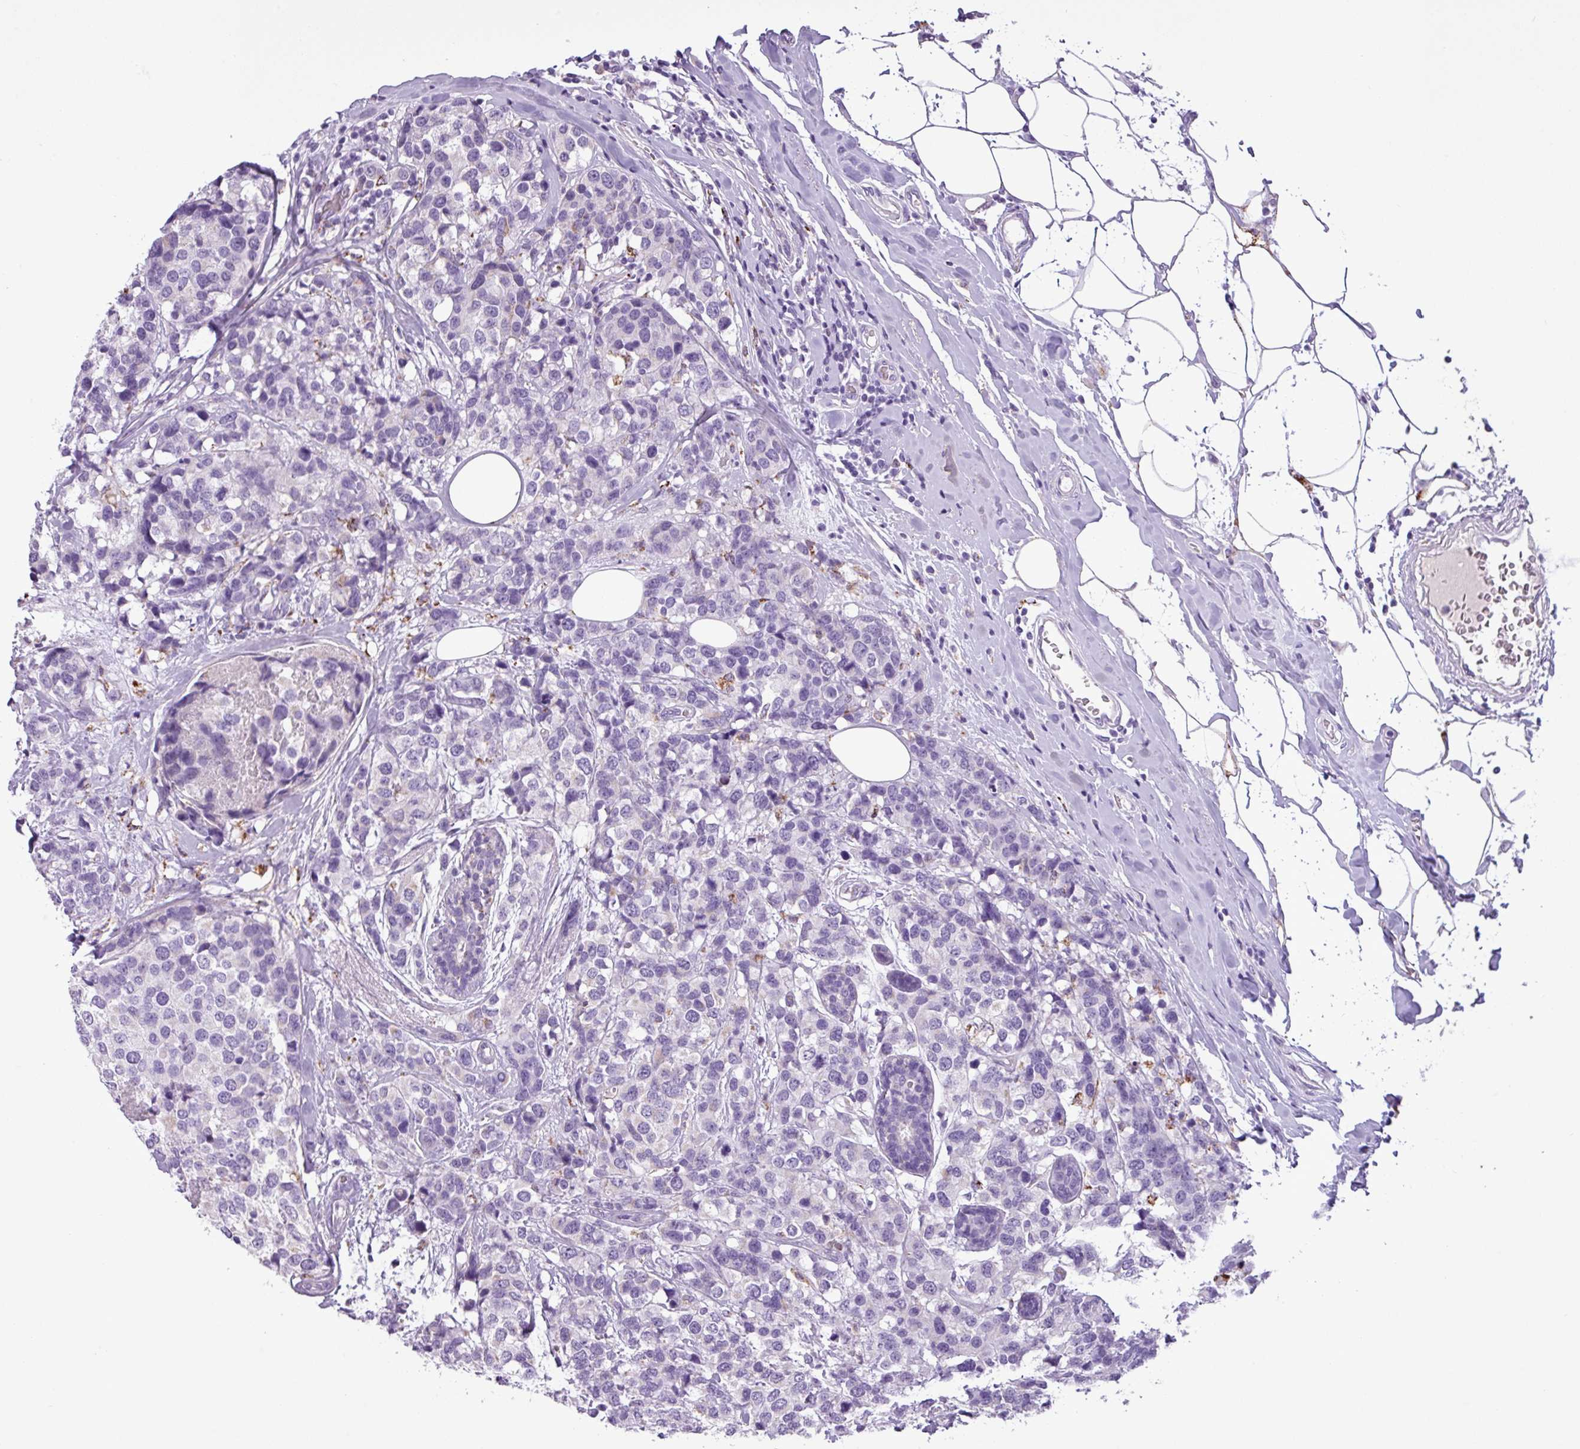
{"staining": {"intensity": "negative", "quantity": "none", "location": "none"}, "tissue": "breast cancer", "cell_type": "Tumor cells", "image_type": "cancer", "snomed": [{"axis": "morphology", "description": "Lobular carcinoma"}, {"axis": "topography", "description": "Breast"}], "caption": "IHC image of neoplastic tissue: lobular carcinoma (breast) stained with DAB (3,3'-diaminobenzidine) shows no significant protein positivity in tumor cells.", "gene": "ZNF667", "patient": {"sex": "female", "age": 59}}